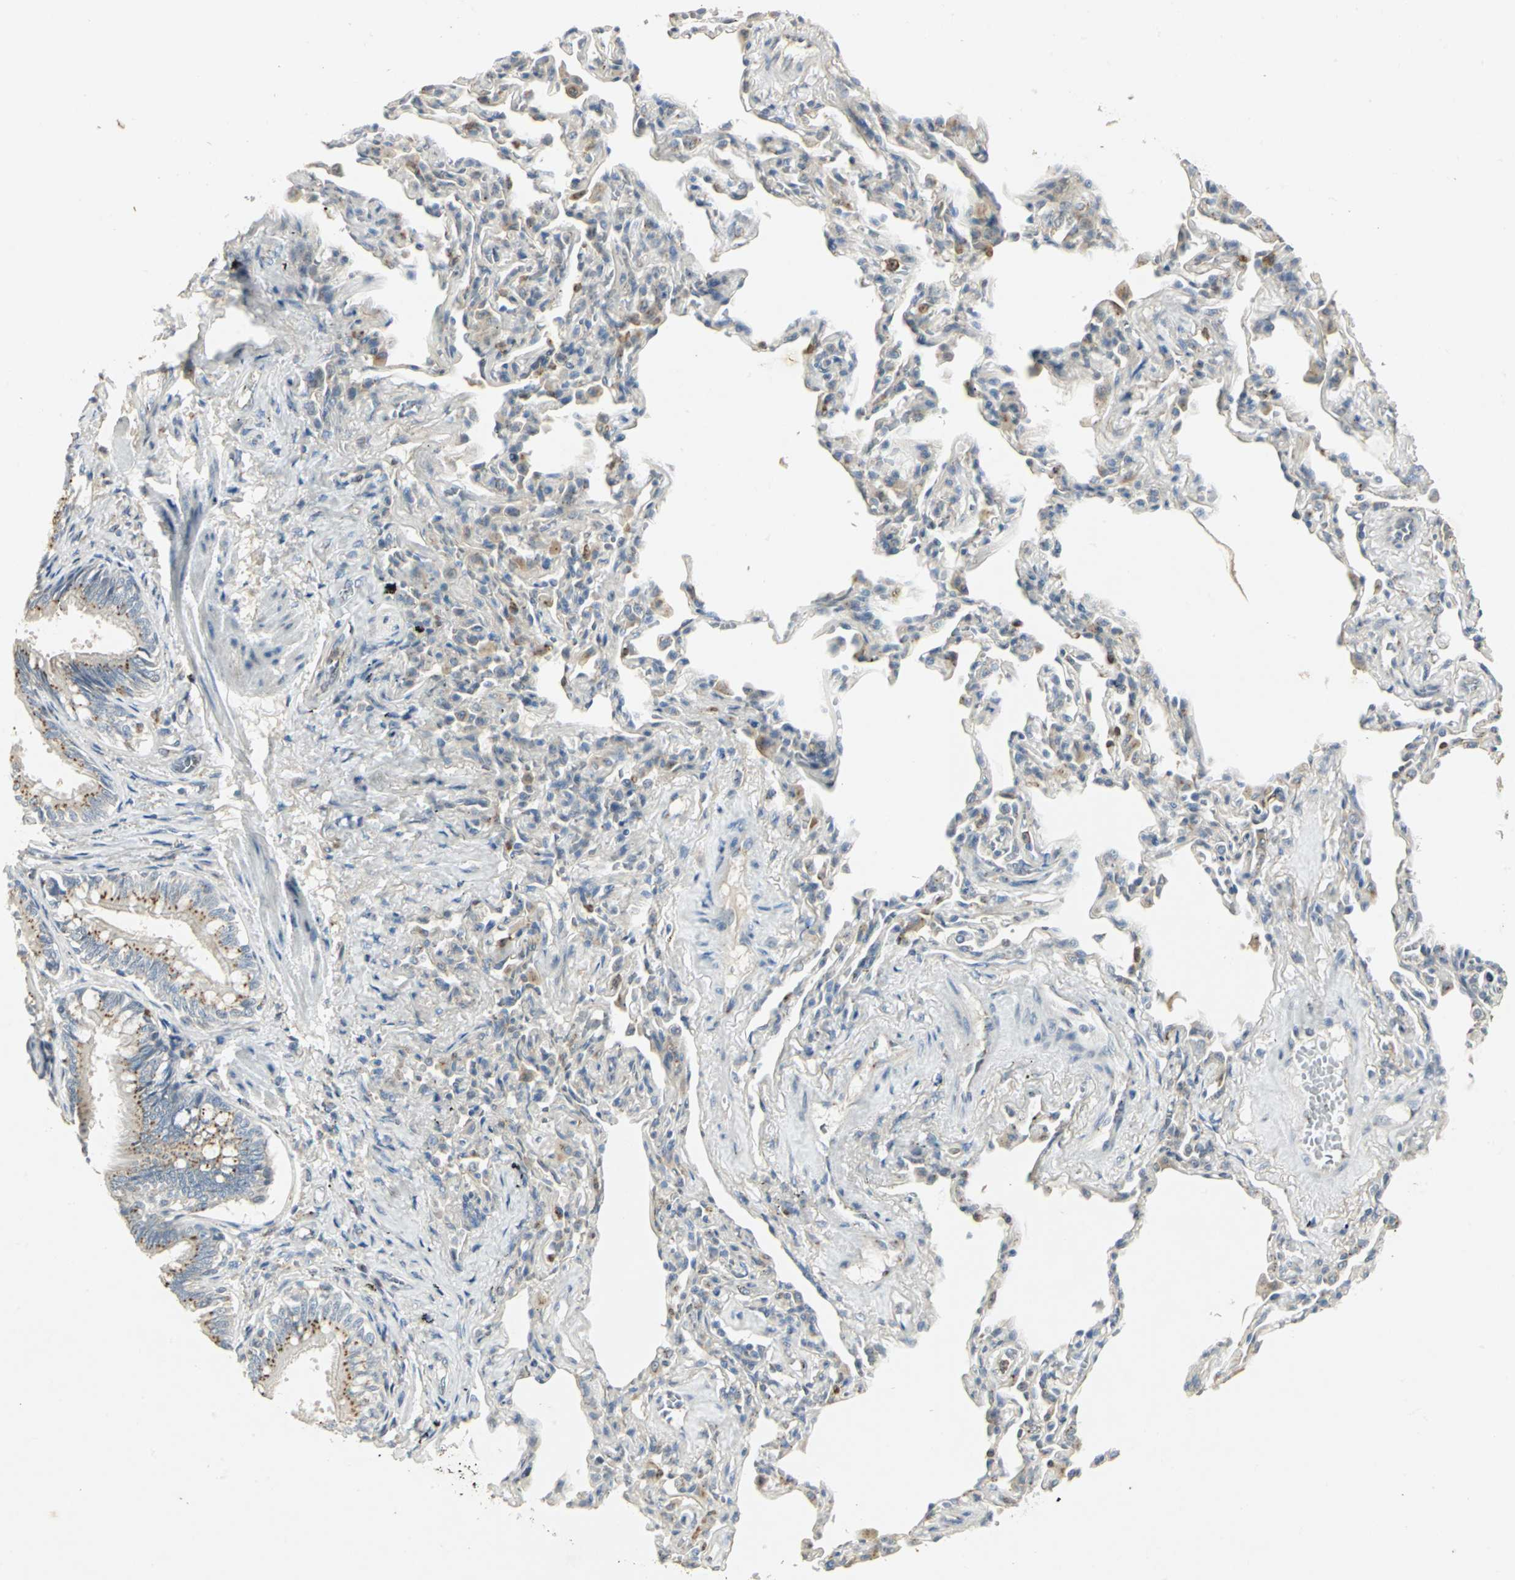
{"staining": {"intensity": "weak", "quantity": "25%-75%", "location": "cytoplasmic/membranous"}, "tissue": "bronchus", "cell_type": "Respiratory epithelial cells", "image_type": "normal", "snomed": [{"axis": "morphology", "description": "Normal tissue, NOS"}, {"axis": "topography", "description": "Lung"}], "caption": "Benign bronchus demonstrates weak cytoplasmic/membranous expression in about 25%-75% of respiratory epithelial cells.", "gene": "TM9SF2", "patient": {"sex": "male", "age": 64}}